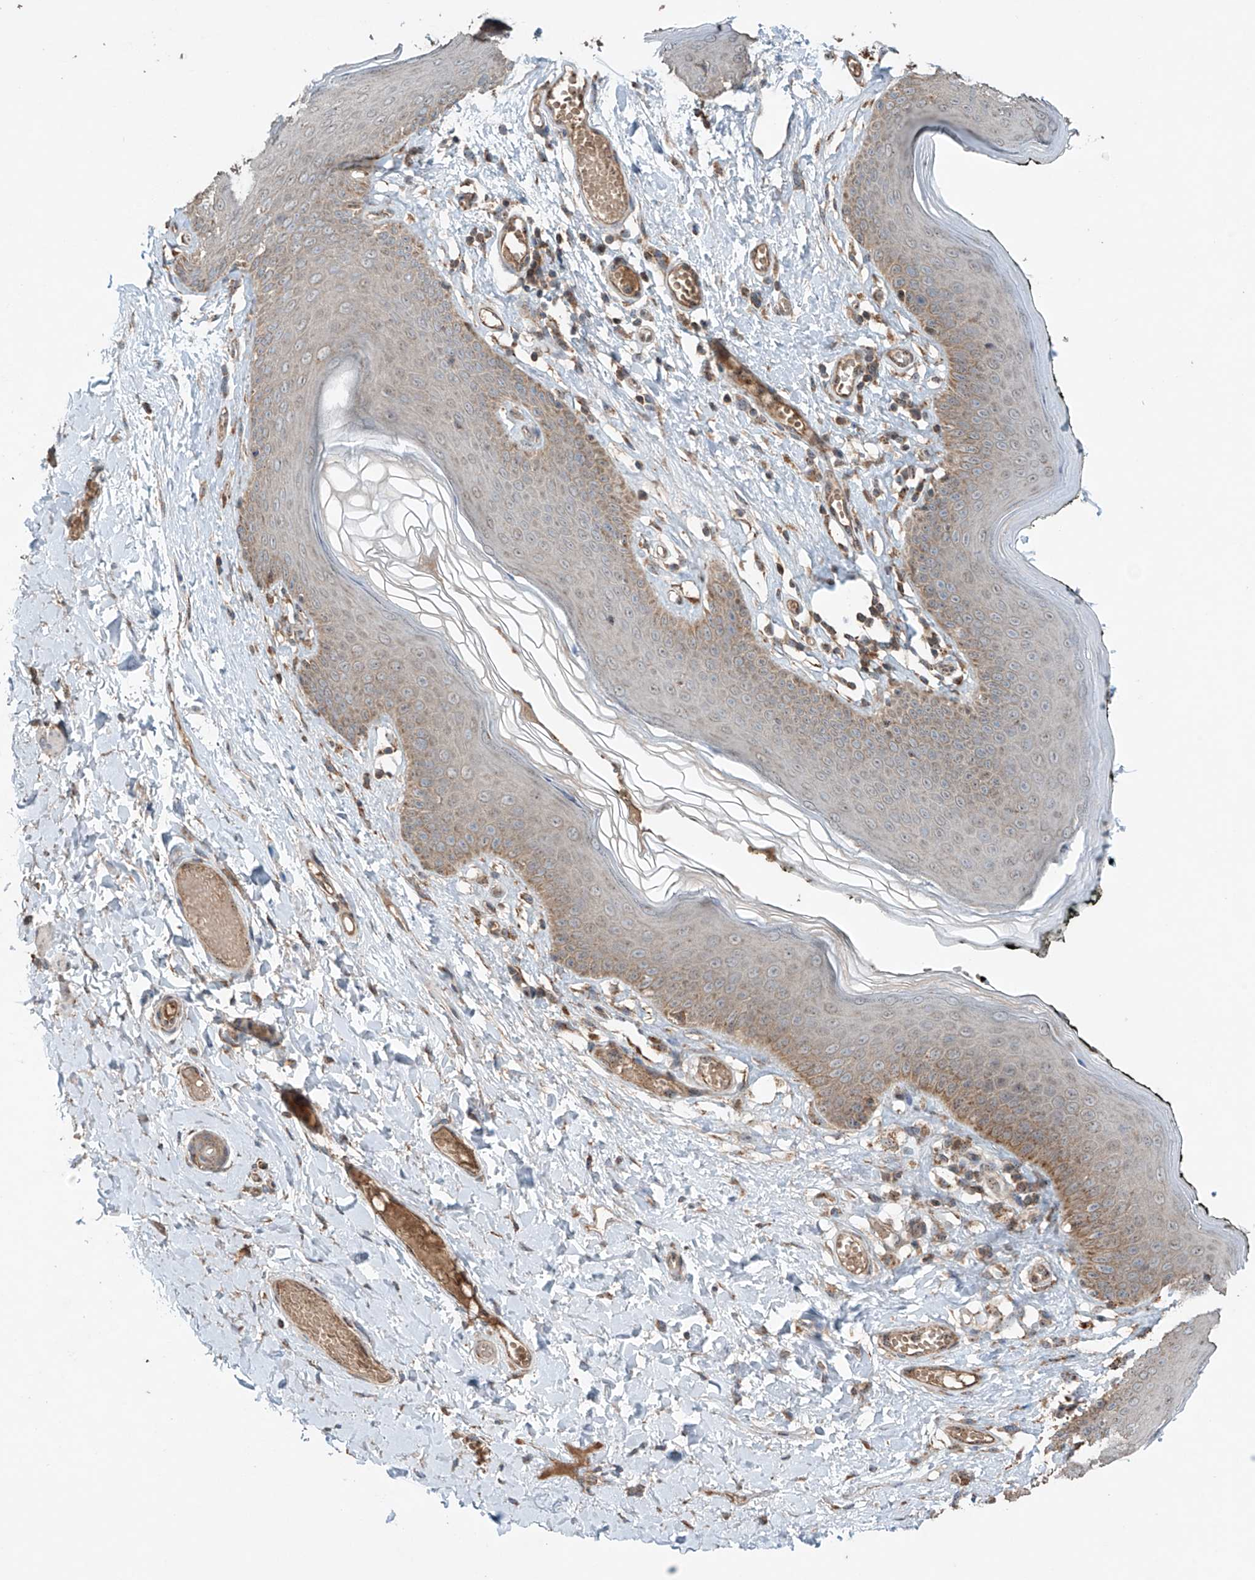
{"staining": {"intensity": "moderate", "quantity": "25%-75%", "location": "cytoplasmic/membranous"}, "tissue": "skin", "cell_type": "Epidermal cells", "image_type": "normal", "snomed": [{"axis": "morphology", "description": "Normal tissue, NOS"}, {"axis": "morphology", "description": "Inflammation, NOS"}, {"axis": "topography", "description": "Vulva"}], "caption": "Immunohistochemical staining of benign human skin exhibits medium levels of moderate cytoplasmic/membranous expression in approximately 25%-75% of epidermal cells.", "gene": "SAMD3", "patient": {"sex": "female", "age": 84}}